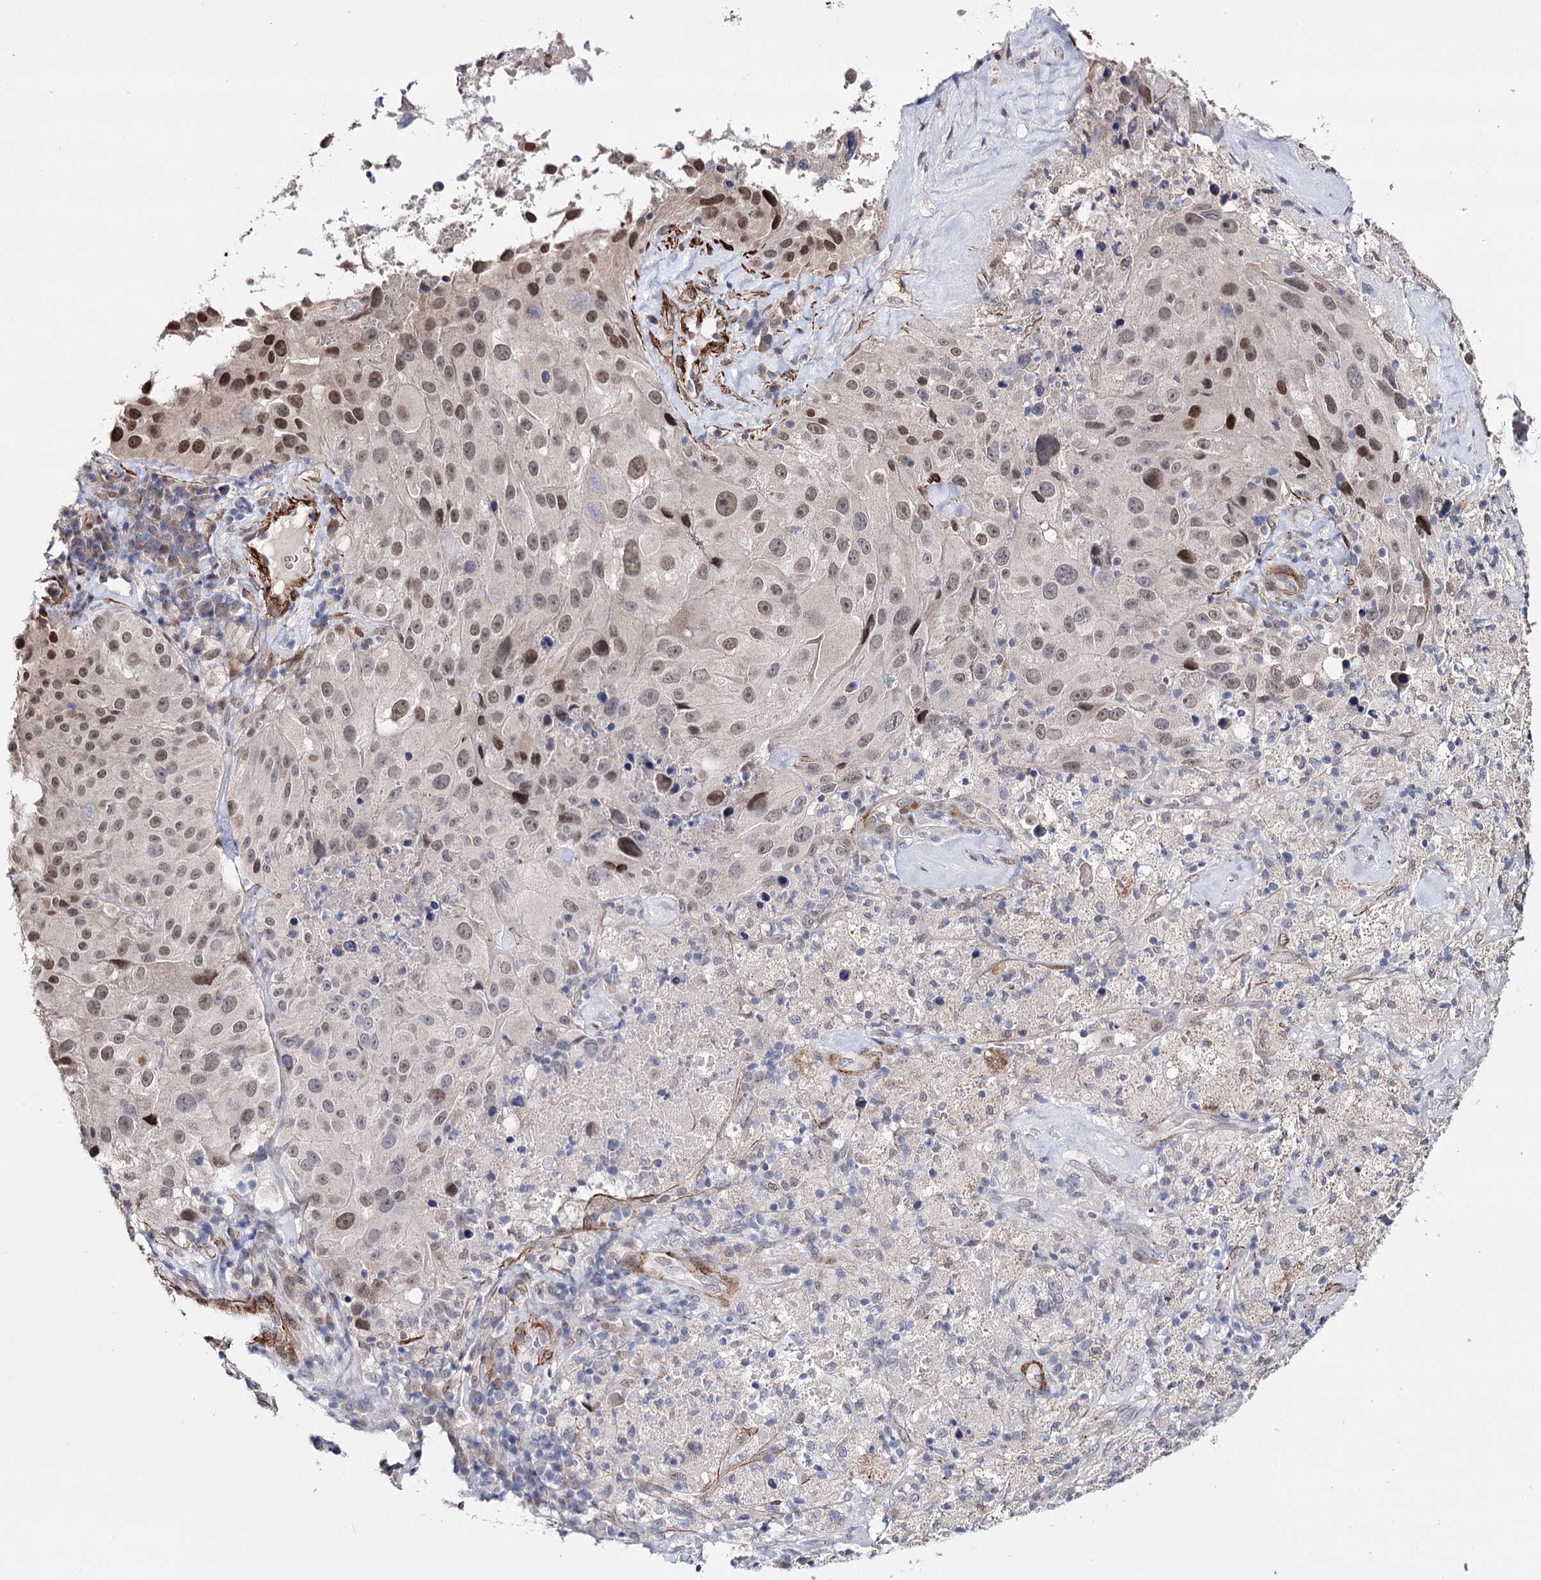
{"staining": {"intensity": "moderate", "quantity": "<25%", "location": "nuclear"}, "tissue": "melanoma", "cell_type": "Tumor cells", "image_type": "cancer", "snomed": [{"axis": "morphology", "description": "Malignant melanoma, Metastatic site"}, {"axis": "topography", "description": "Lymph node"}], "caption": "This is a micrograph of IHC staining of malignant melanoma (metastatic site), which shows moderate positivity in the nuclear of tumor cells.", "gene": "CFAP46", "patient": {"sex": "male", "age": 62}}